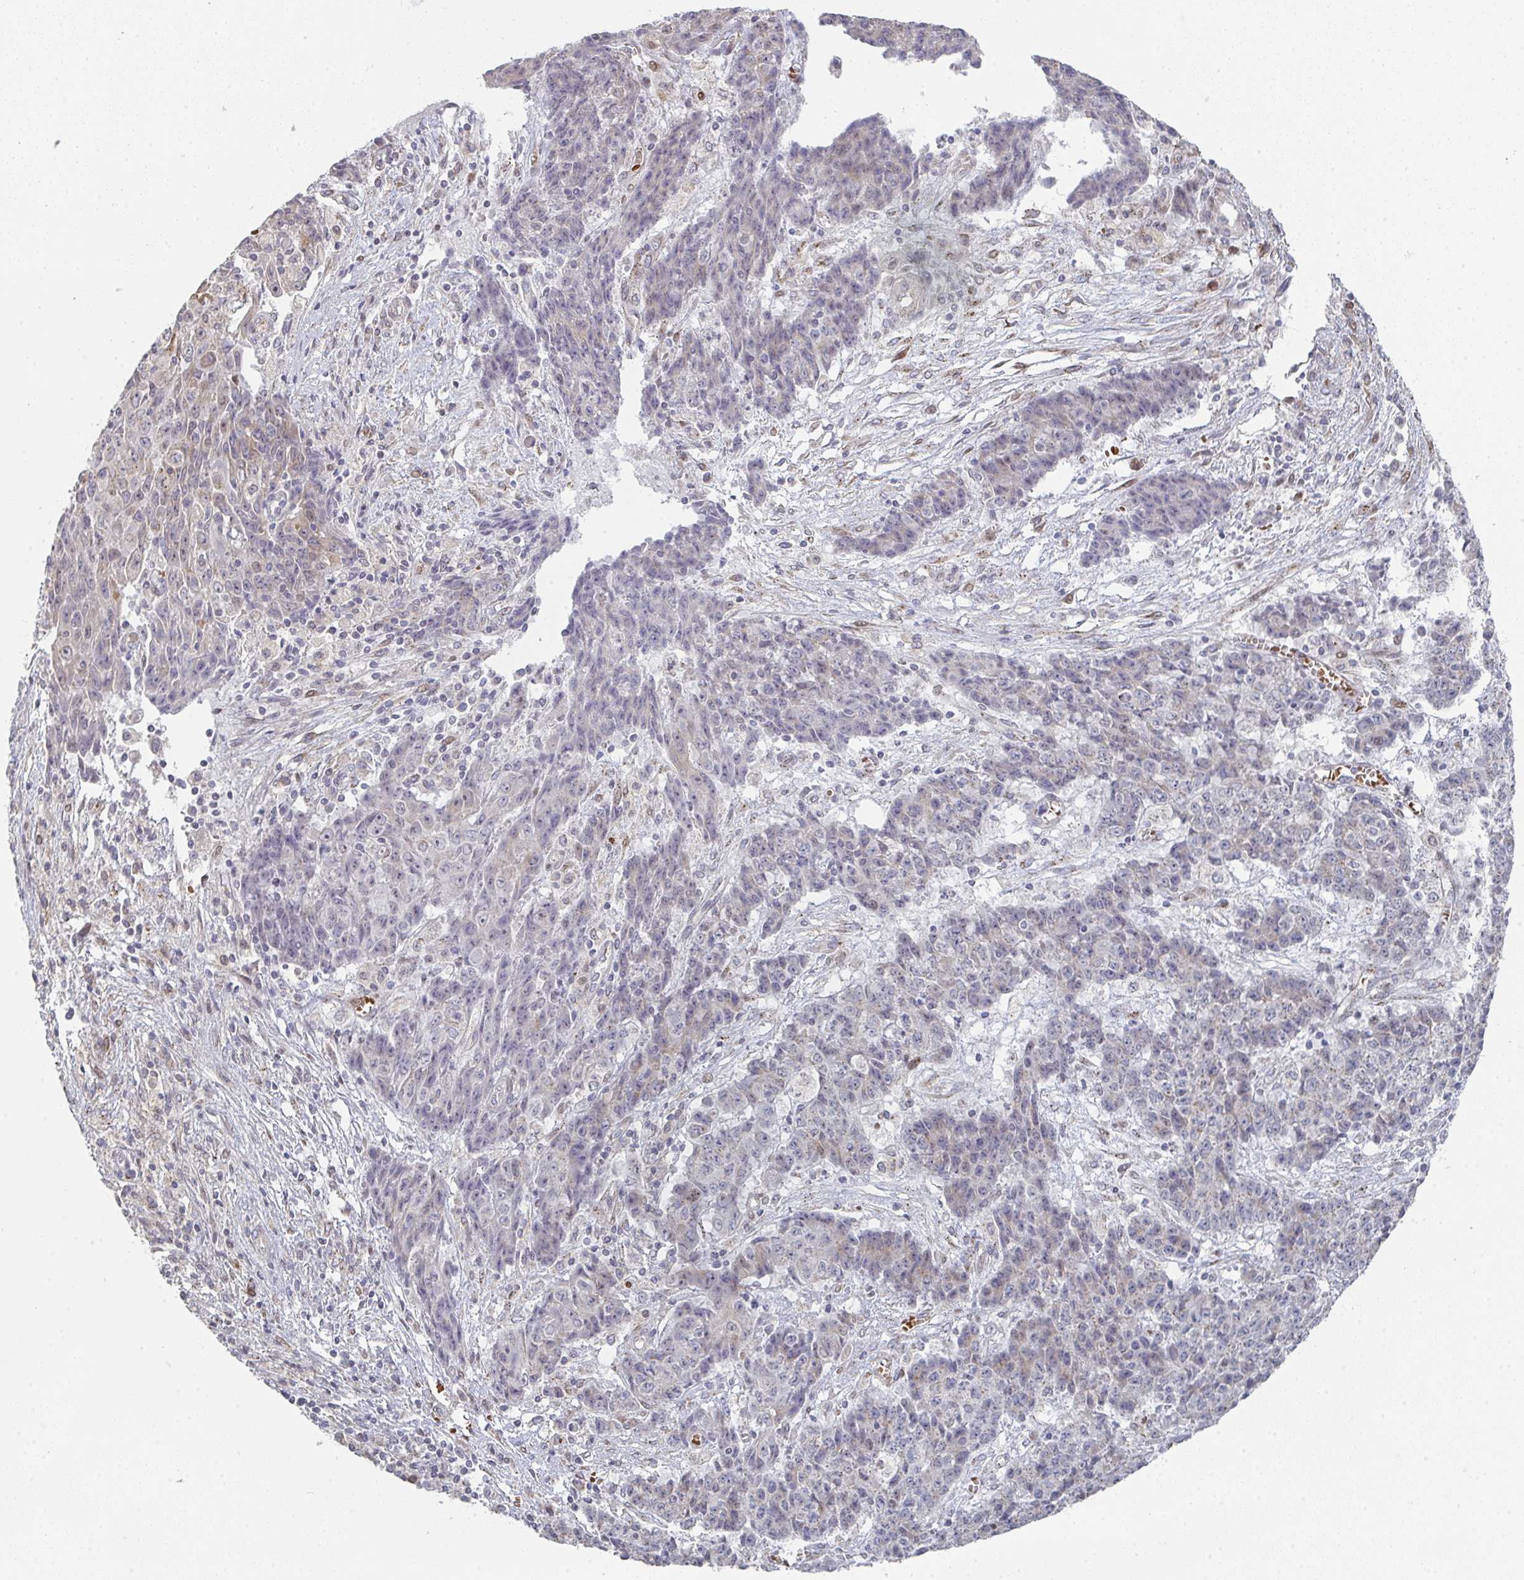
{"staining": {"intensity": "moderate", "quantity": "25%-75%", "location": "cytoplasmic/membranous"}, "tissue": "ovarian cancer", "cell_type": "Tumor cells", "image_type": "cancer", "snomed": [{"axis": "morphology", "description": "Carcinoma, endometroid"}, {"axis": "topography", "description": "Ovary"}], "caption": "Ovarian cancer stained for a protein (brown) reveals moderate cytoplasmic/membranous positive expression in approximately 25%-75% of tumor cells.", "gene": "ZNF526", "patient": {"sex": "female", "age": 42}}